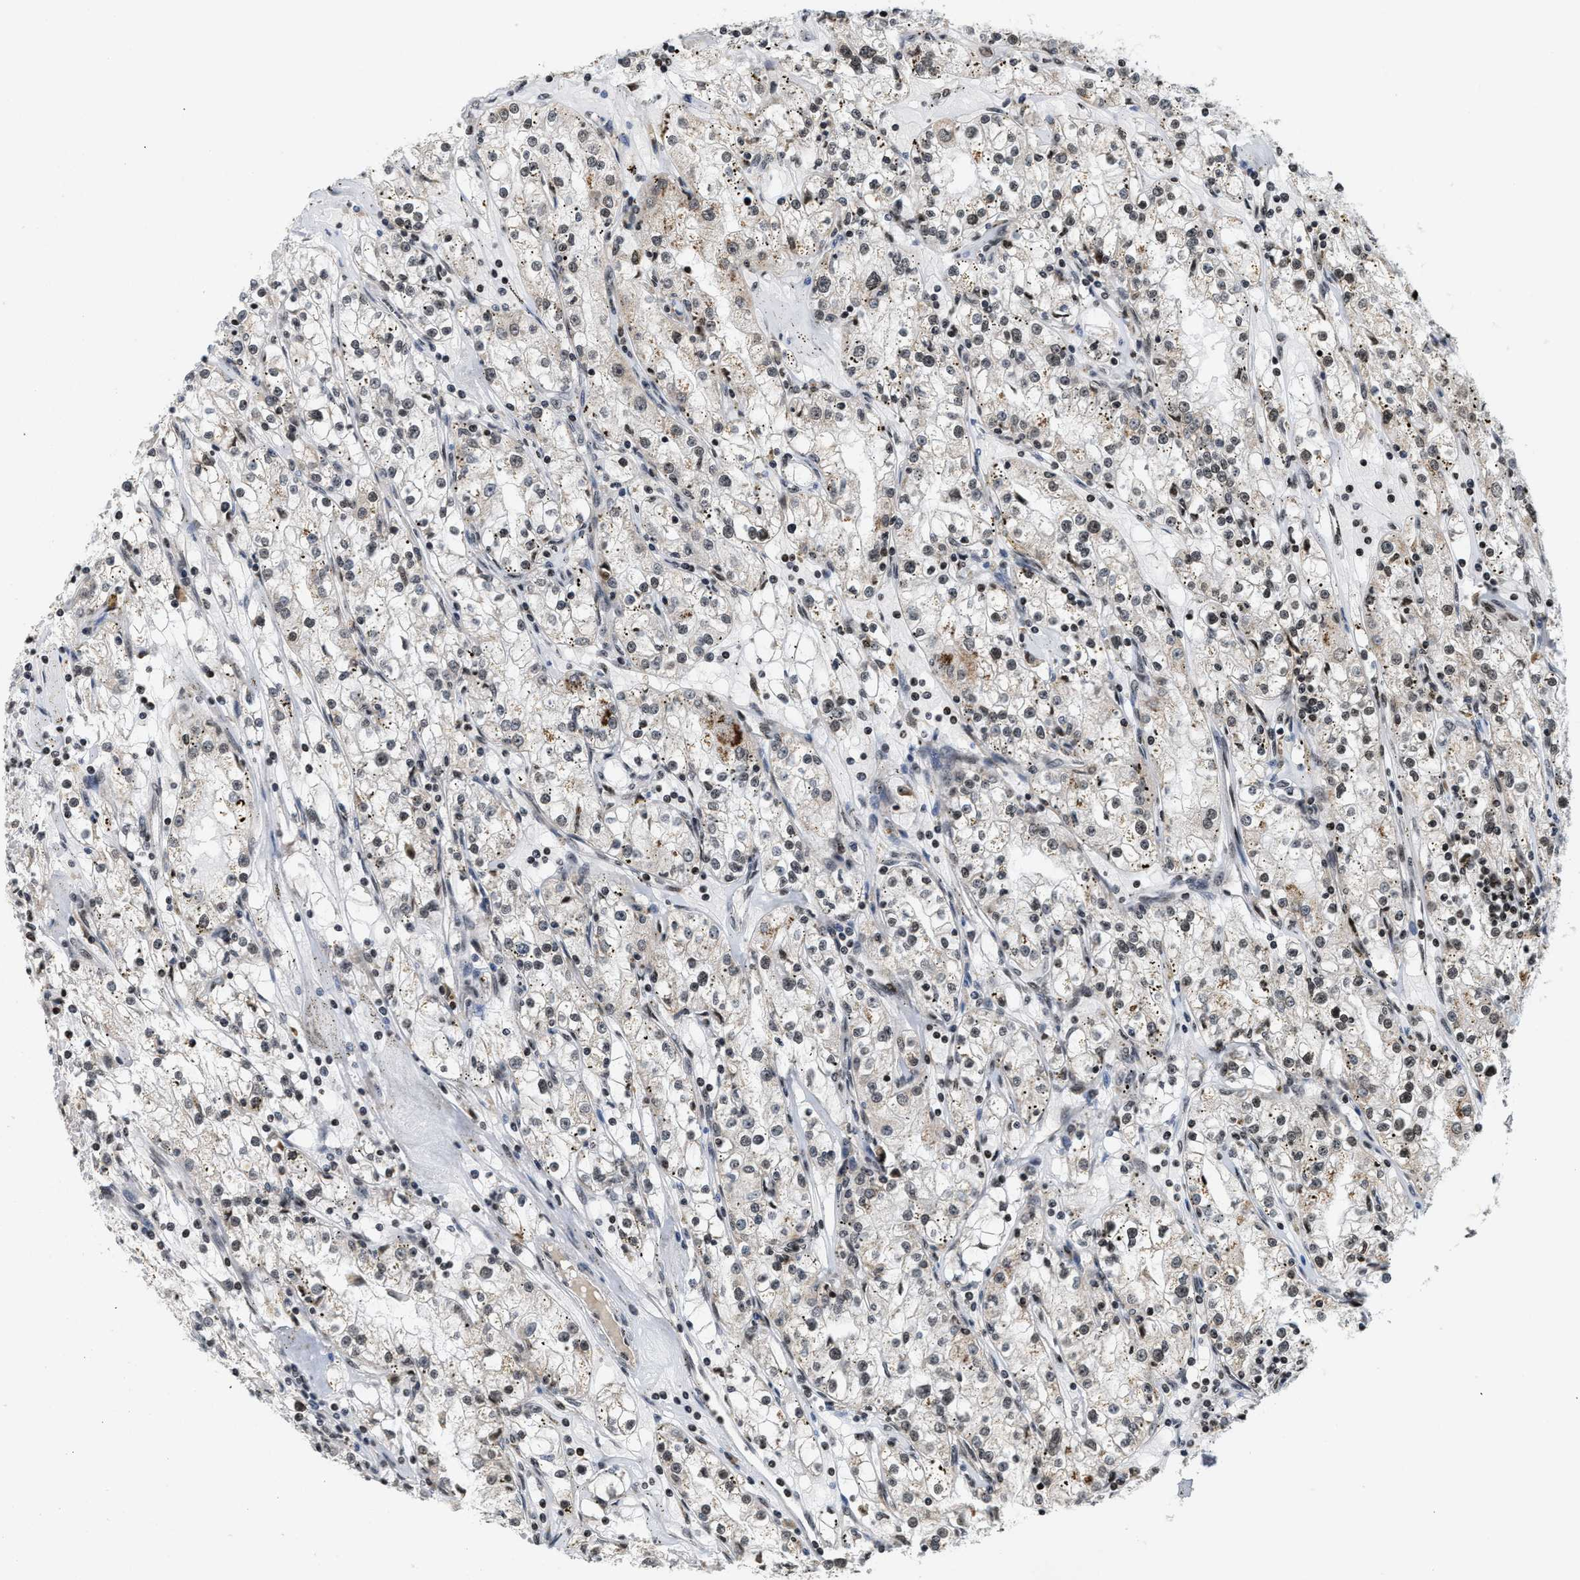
{"staining": {"intensity": "weak", "quantity": "25%-75%", "location": "nuclear"}, "tissue": "renal cancer", "cell_type": "Tumor cells", "image_type": "cancer", "snomed": [{"axis": "morphology", "description": "Adenocarcinoma, NOS"}, {"axis": "topography", "description": "Kidney"}], "caption": "Tumor cells exhibit low levels of weak nuclear expression in approximately 25%-75% of cells in renal adenocarcinoma. Using DAB (brown) and hematoxylin (blue) stains, captured at high magnification using brightfield microscopy.", "gene": "PDZD2", "patient": {"sex": "male", "age": 56}}